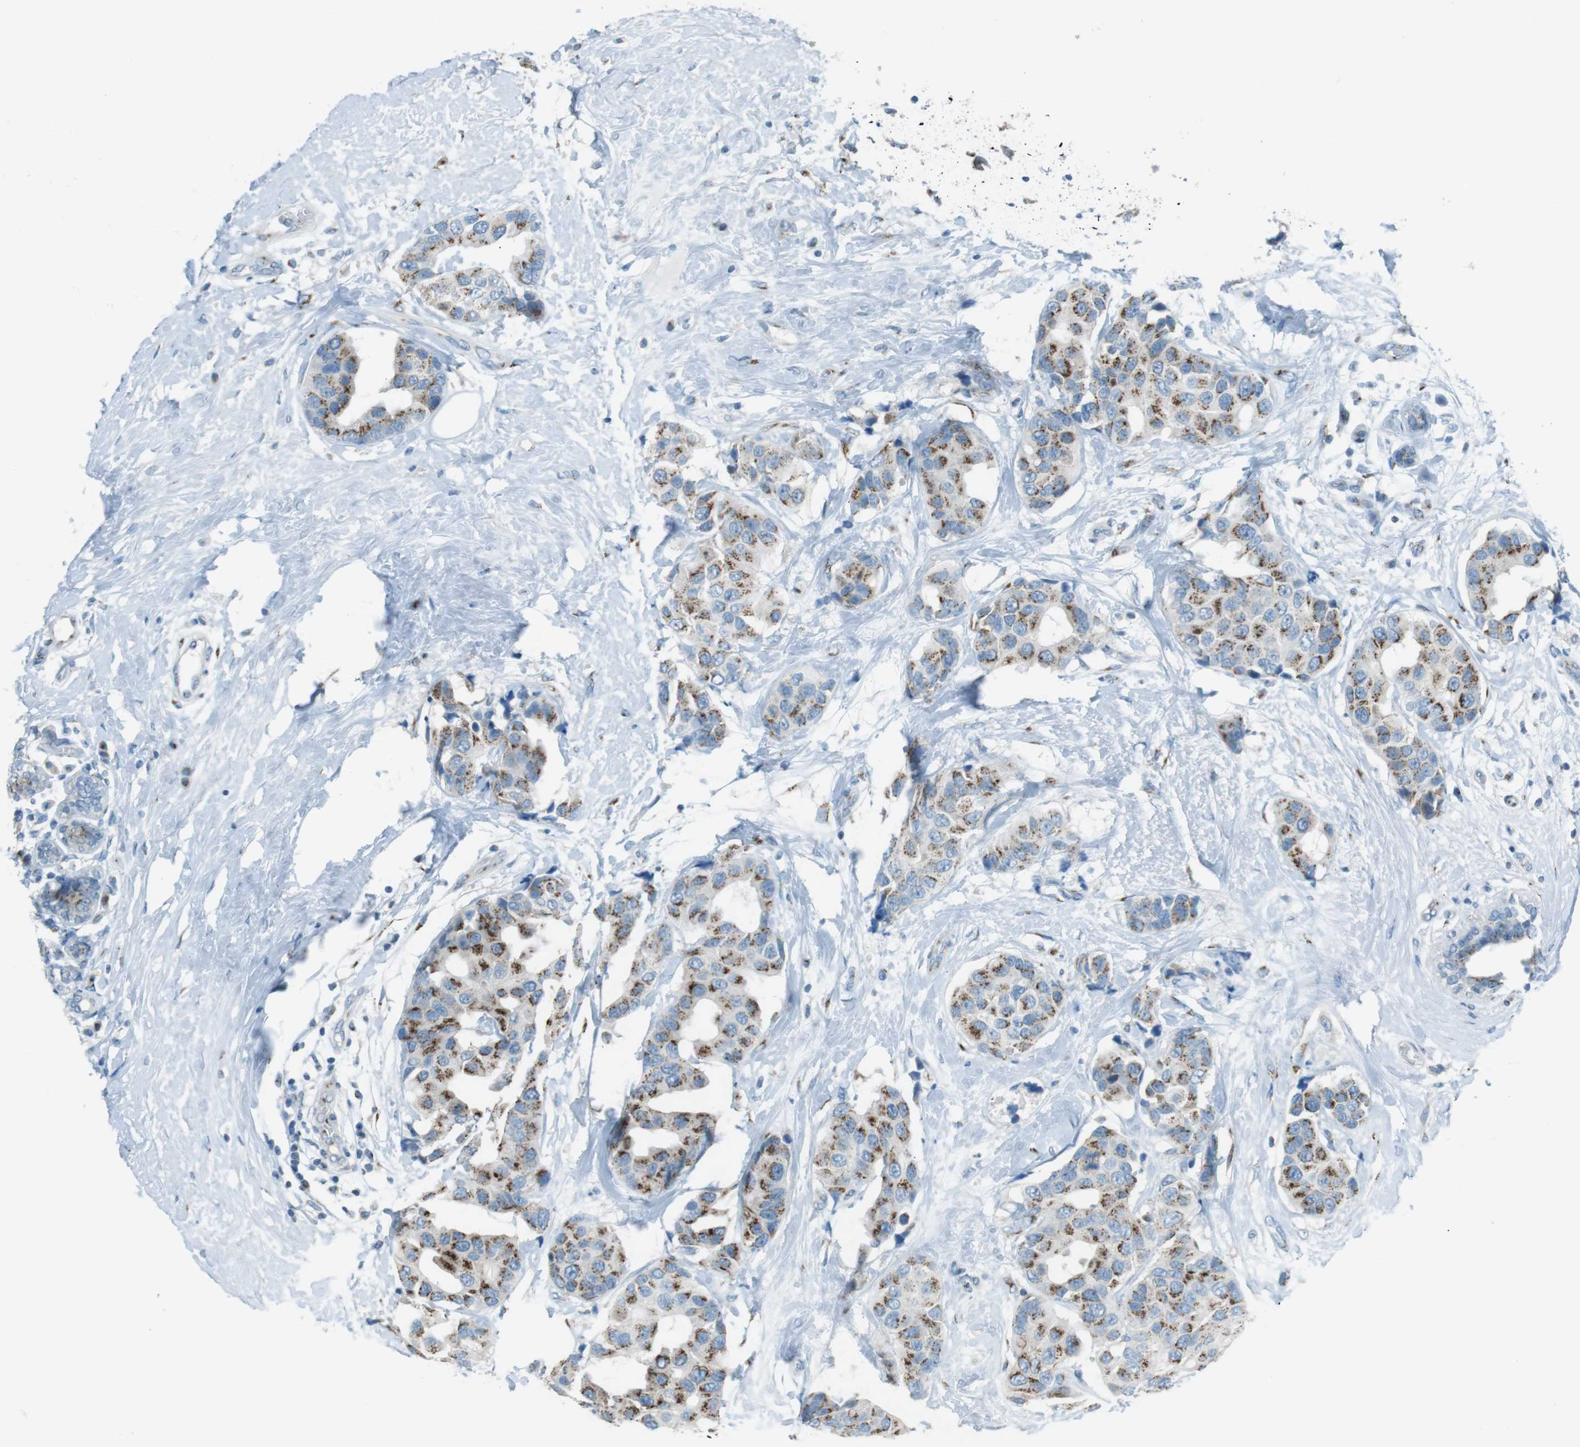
{"staining": {"intensity": "moderate", "quantity": "25%-75%", "location": "cytoplasmic/membranous"}, "tissue": "breast cancer", "cell_type": "Tumor cells", "image_type": "cancer", "snomed": [{"axis": "morphology", "description": "Normal tissue, NOS"}, {"axis": "morphology", "description": "Duct carcinoma"}, {"axis": "topography", "description": "Breast"}], "caption": "A photomicrograph showing moderate cytoplasmic/membranous expression in about 25%-75% of tumor cells in breast cancer, as visualized by brown immunohistochemical staining.", "gene": "TXNDC15", "patient": {"sex": "female", "age": 39}}